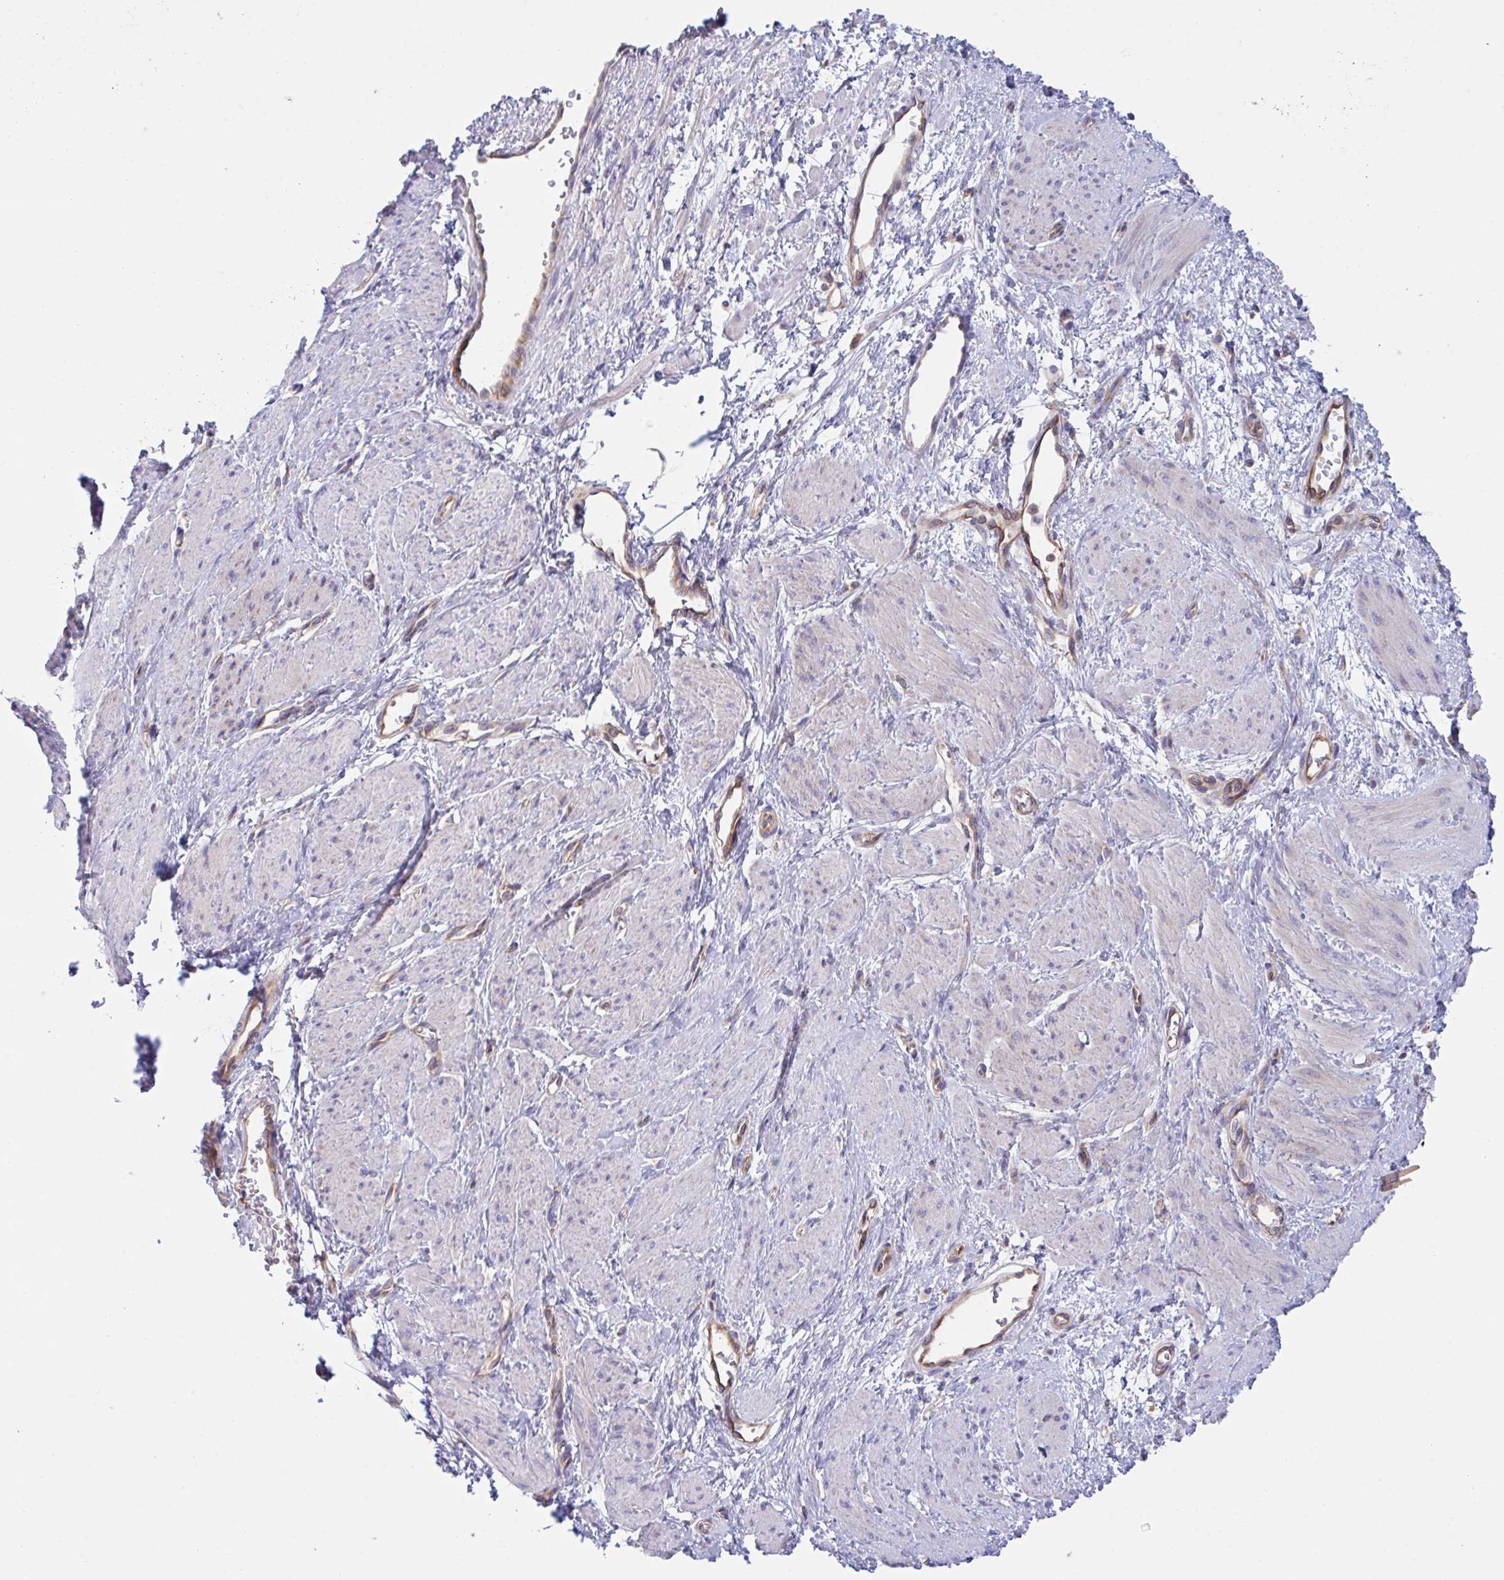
{"staining": {"intensity": "negative", "quantity": "none", "location": "none"}, "tissue": "smooth muscle", "cell_type": "Smooth muscle cells", "image_type": "normal", "snomed": [{"axis": "morphology", "description": "Normal tissue, NOS"}, {"axis": "topography", "description": "Smooth muscle"}, {"axis": "topography", "description": "Uterus"}], "caption": "Immunohistochemistry (IHC) histopathology image of normal smooth muscle: smooth muscle stained with DAB (3,3'-diaminobenzidine) displays no significant protein expression in smooth muscle cells.", "gene": "YARS2", "patient": {"sex": "female", "age": 39}}